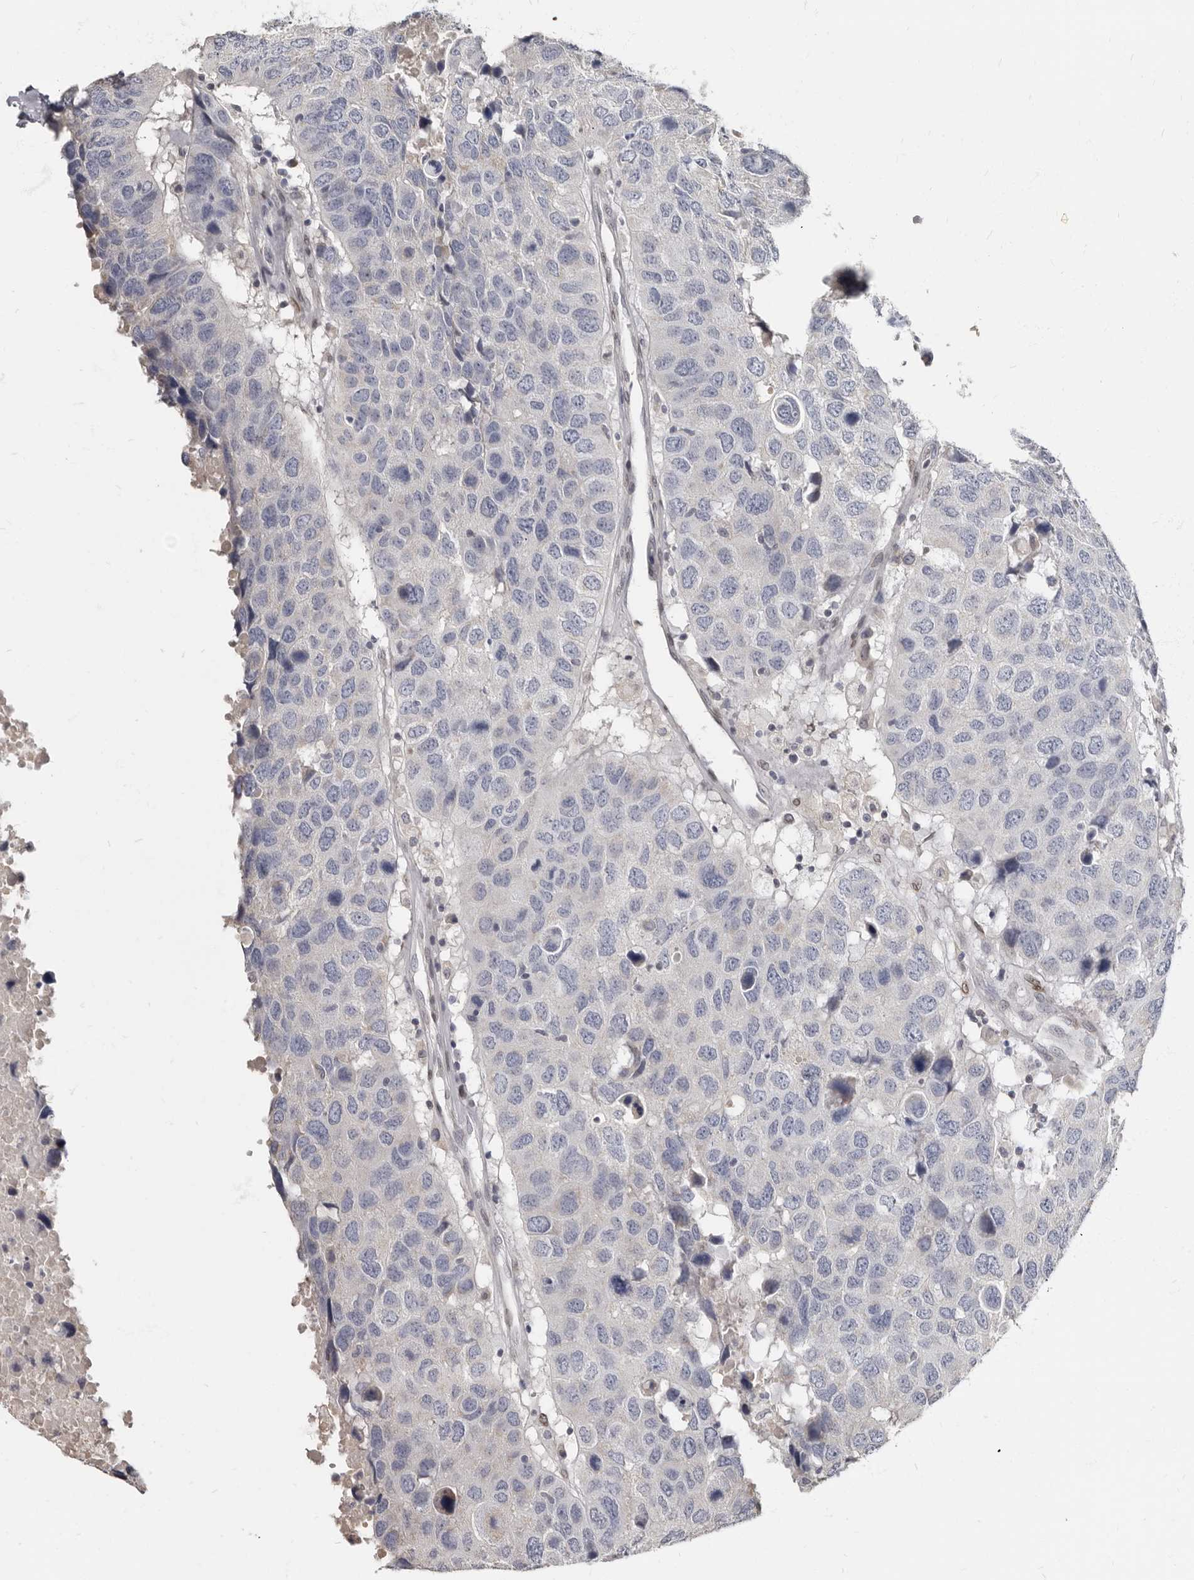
{"staining": {"intensity": "negative", "quantity": "none", "location": "none"}, "tissue": "head and neck cancer", "cell_type": "Tumor cells", "image_type": "cancer", "snomed": [{"axis": "morphology", "description": "Squamous cell carcinoma, NOS"}, {"axis": "topography", "description": "Head-Neck"}], "caption": "DAB (3,3'-diaminobenzidine) immunohistochemical staining of squamous cell carcinoma (head and neck) reveals no significant staining in tumor cells.", "gene": "MRGPRF", "patient": {"sex": "male", "age": 66}}